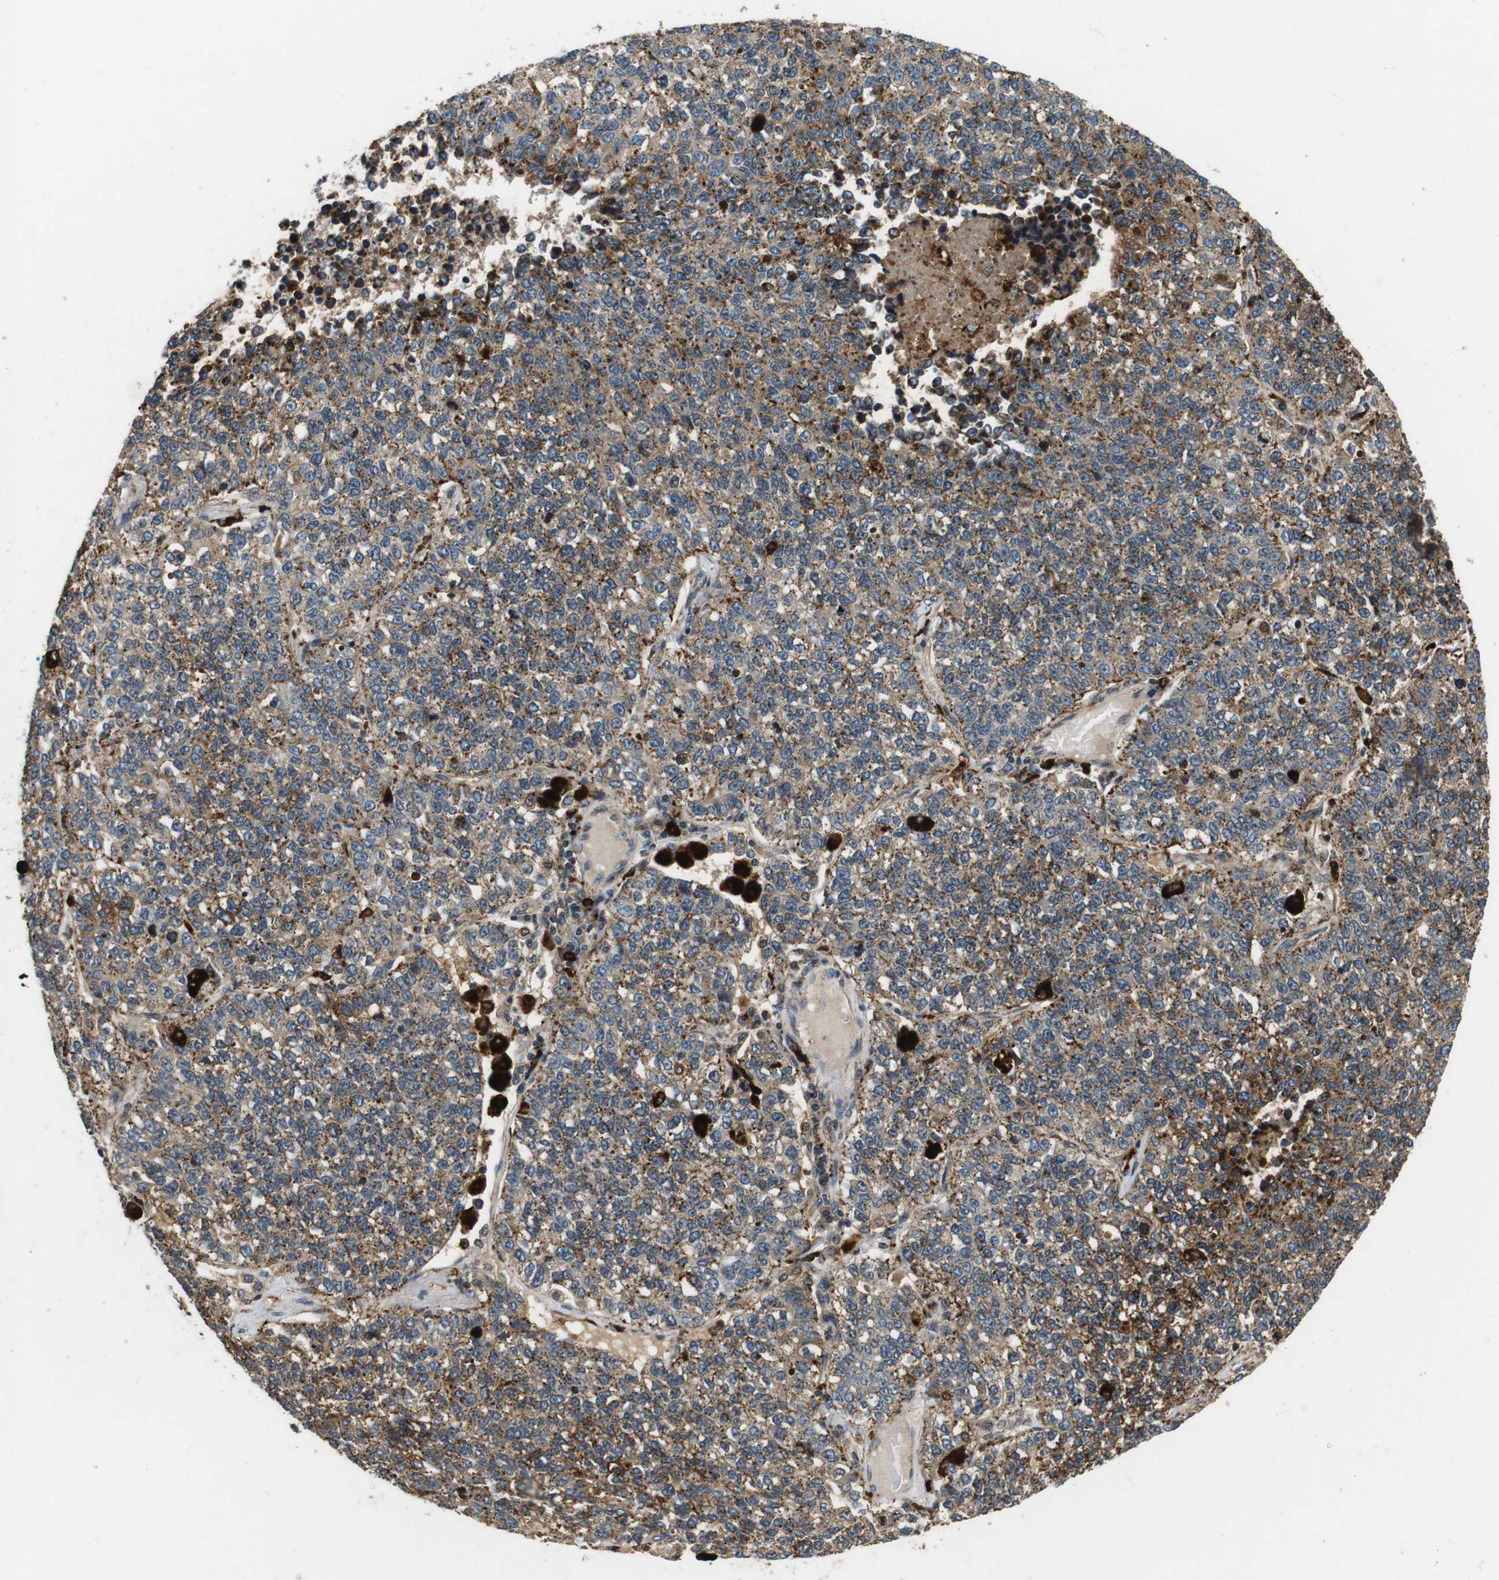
{"staining": {"intensity": "moderate", "quantity": ">75%", "location": "cytoplasmic/membranous"}, "tissue": "lung cancer", "cell_type": "Tumor cells", "image_type": "cancer", "snomed": [{"axis": "morphology", "description": "Adenocarcinoma, NOS"}, {"axis": "topography", "description": "Lung"}], "caption": "About >75% of tumor cells in human lung adenocarcinoma exhibit moderate cytoplasmic/membranous protein staining as visualized by brown immunohistochemical staining.", "gene": "TXNRD1", "patient": {"sex": "male", "age": 49}}